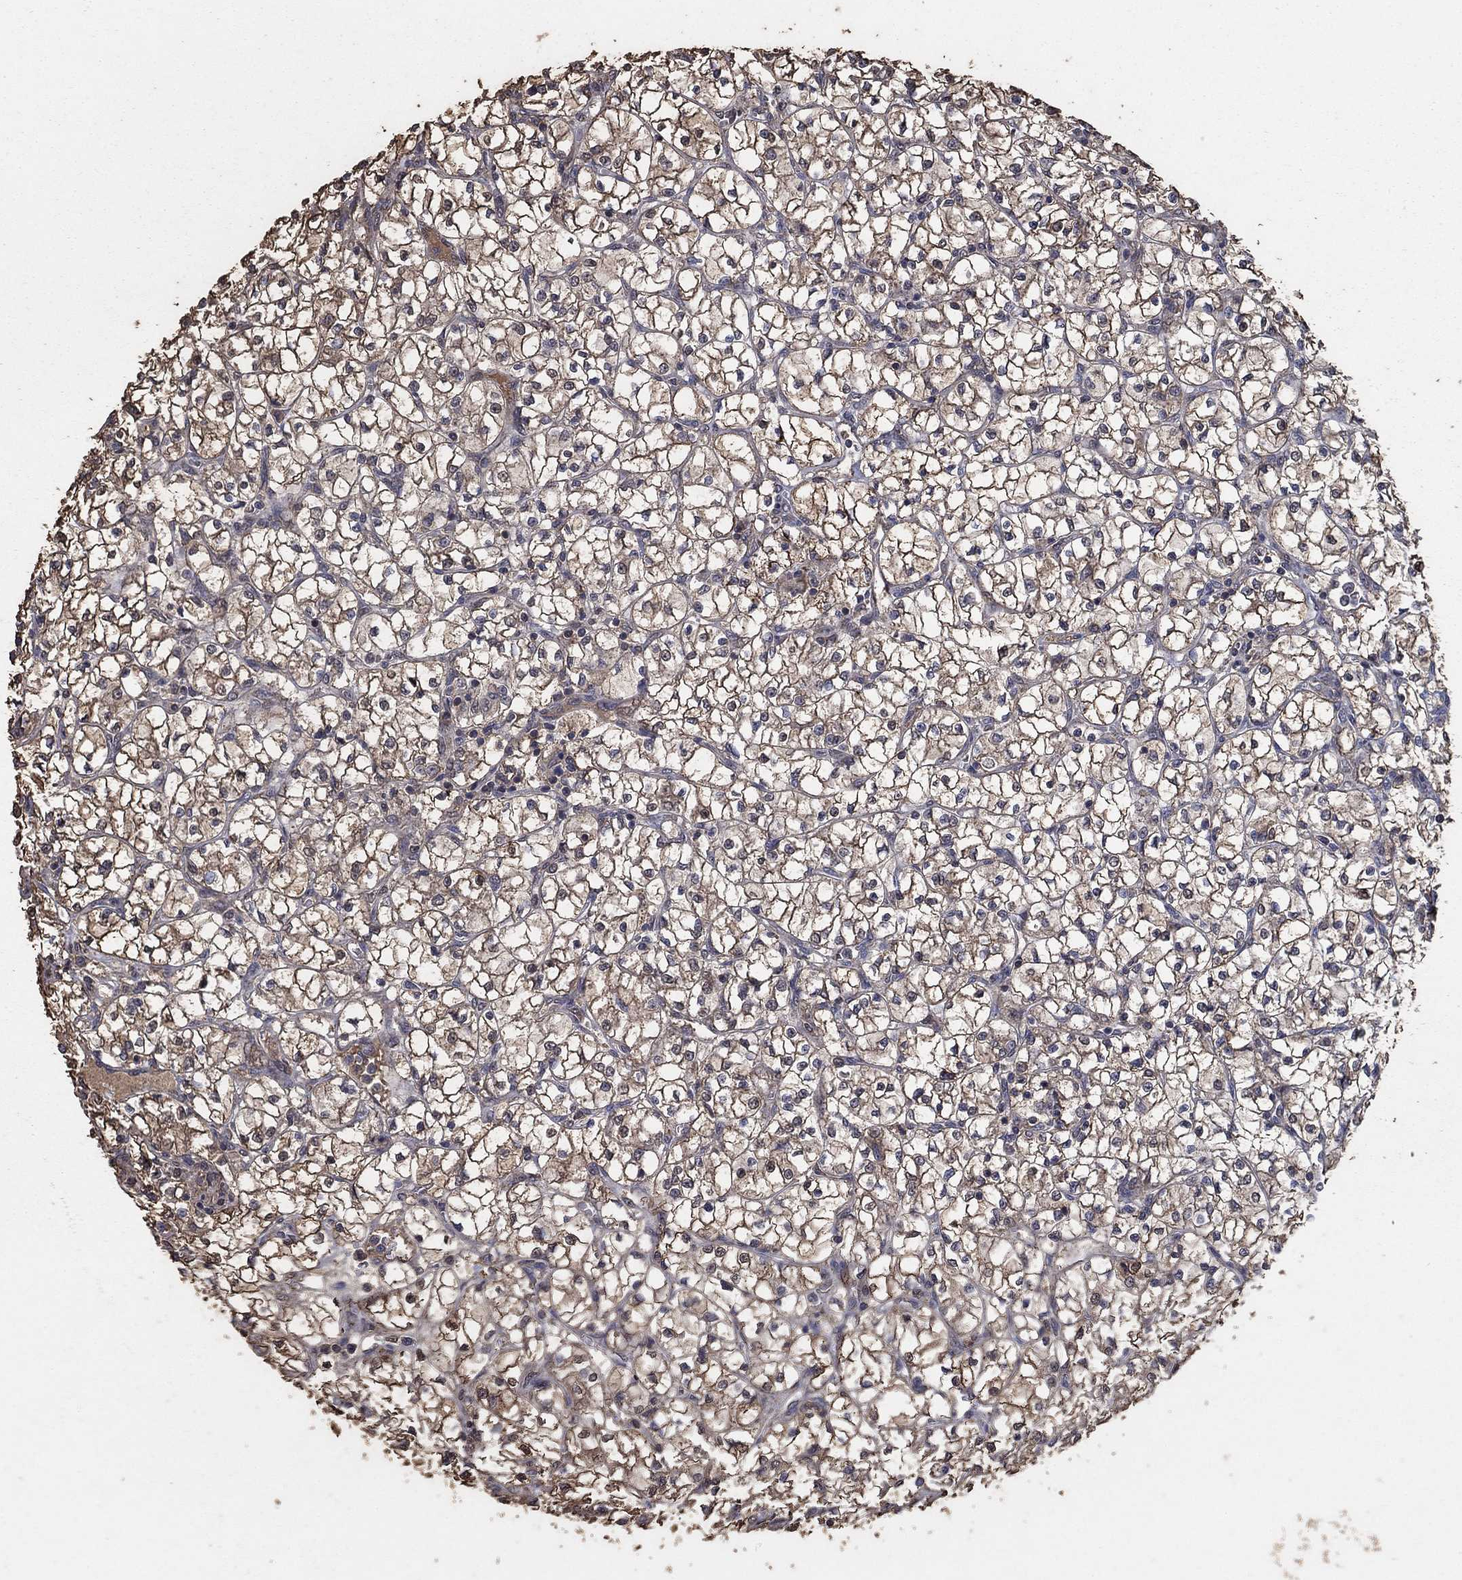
{"staining": {"intensity": "weak", "quantity": ">75%", "location": "cytoplasmic/membranous"}, "tissue": "renal cancer", "cell_type": "Tumor cells", "image_type": "cancer", "snomed": [{"axis": "morphology", "description": "Adenocarcinoma, NOS"}, {"axis": "topography", "description": "Kidney"}], "caption": "Renal adenocarcinoma tissue shows weak cytoplasmic/membranous positivity in about >75% of tumor cells, visualized by immunohistochemistry. The protein of interest is stained brown, and the nuclei are stained in blue (DAB (3,3'-diaminobenzidine) IHC with brightfield microscopy, high magnification).", "gene": "MRPS24", "patient": {"sex": "female", "age": 64}}